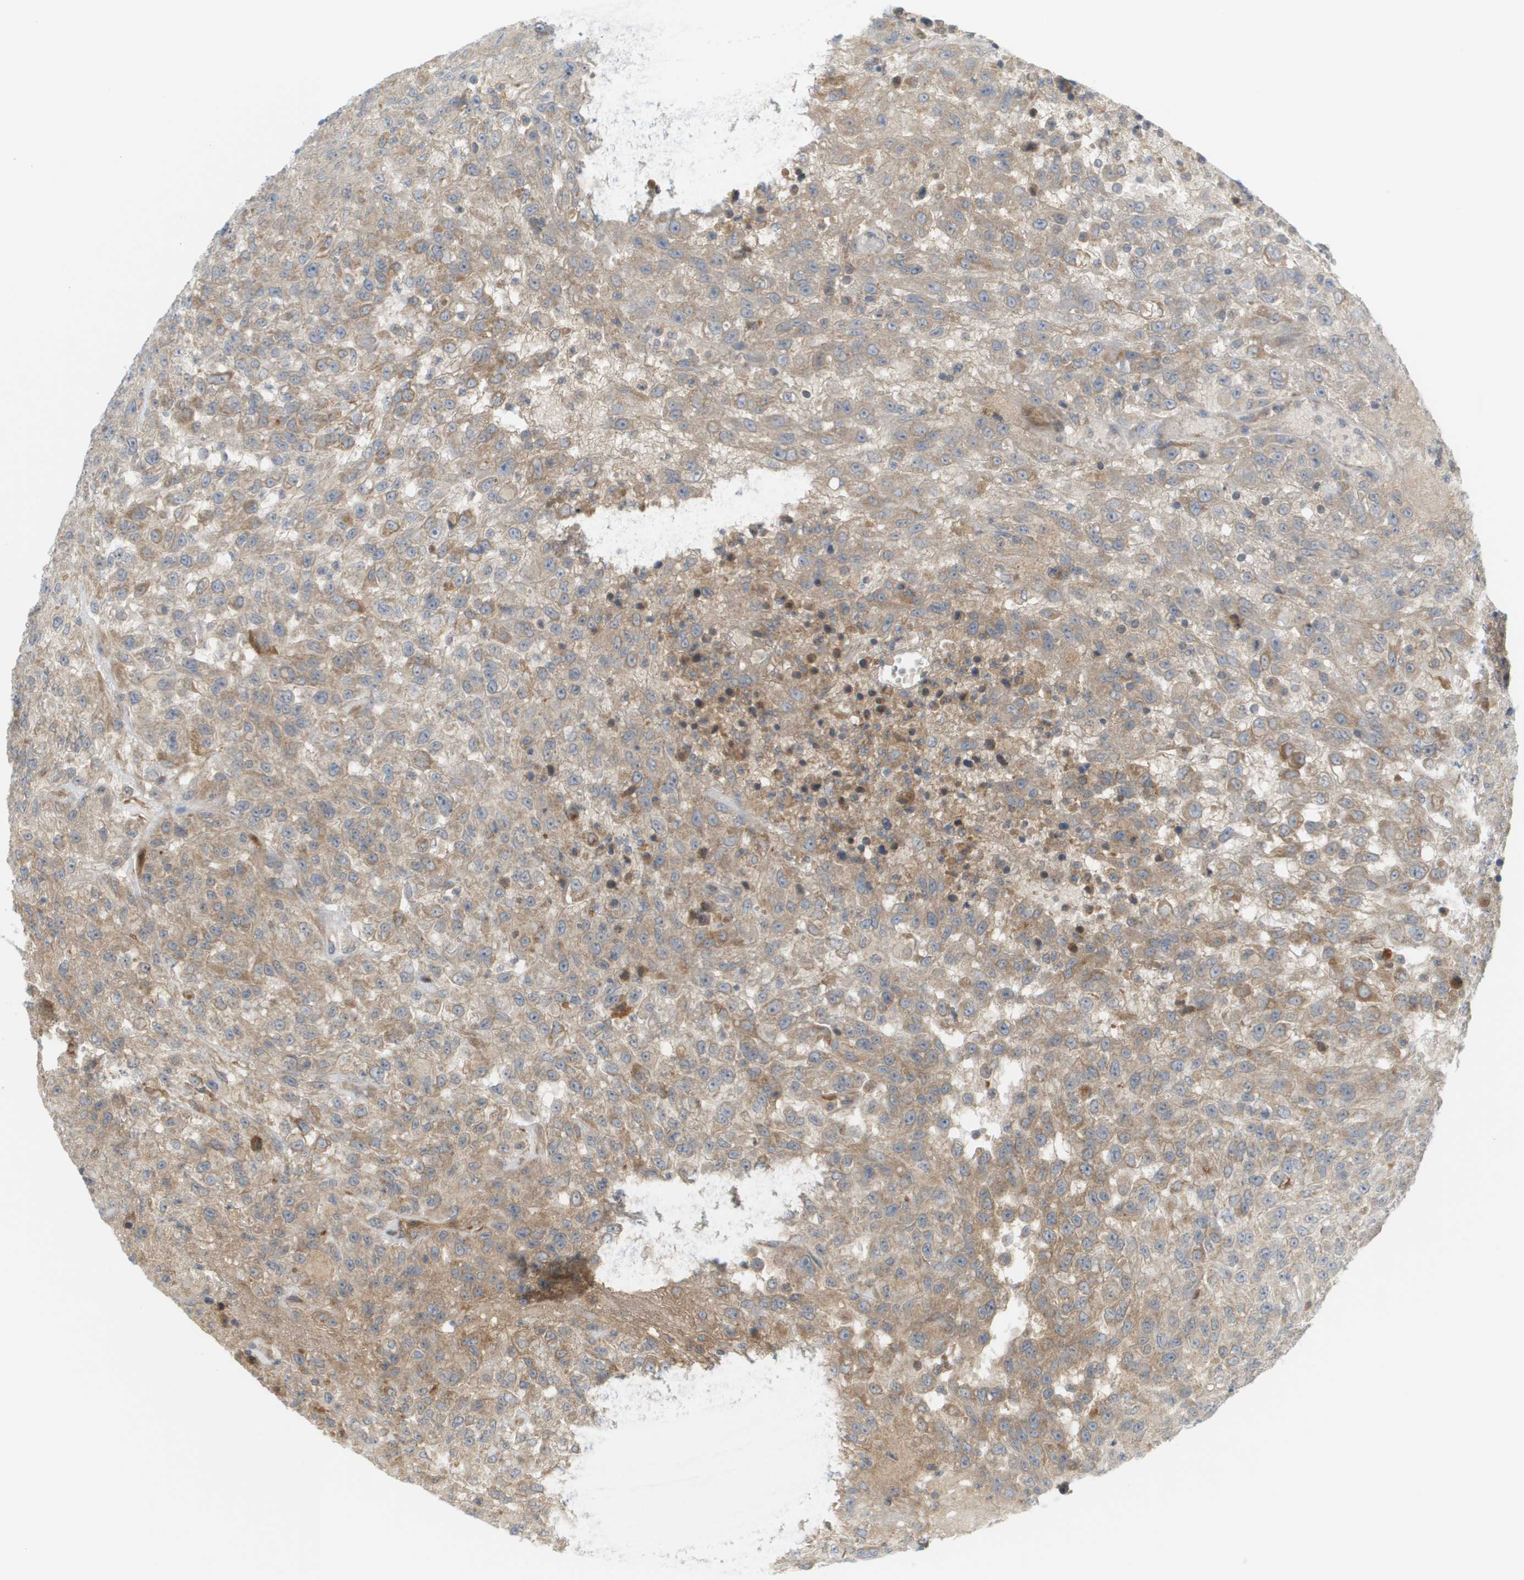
{"staining": {"intensity": "weak", "quantity": ">75%", "location": "cytoplasmic/membranous"}, "tissue": "urothelial cancer", "cell_type": "Tumor cells", "image_type": "cancer", "snomed": [{"axis": "morphology", "description": "Urothelial carcinoma, High grade"}, {"axis": "topography", "description": "Urinary bladder"}], "caption": "Protein expression analysis of urothelial cancer demonstrates weak cytoplasmic/membranous expression in approximately >75% of tumor cells.", "gene": "PROC", "patient": {"sex": "male", "age": 46}}